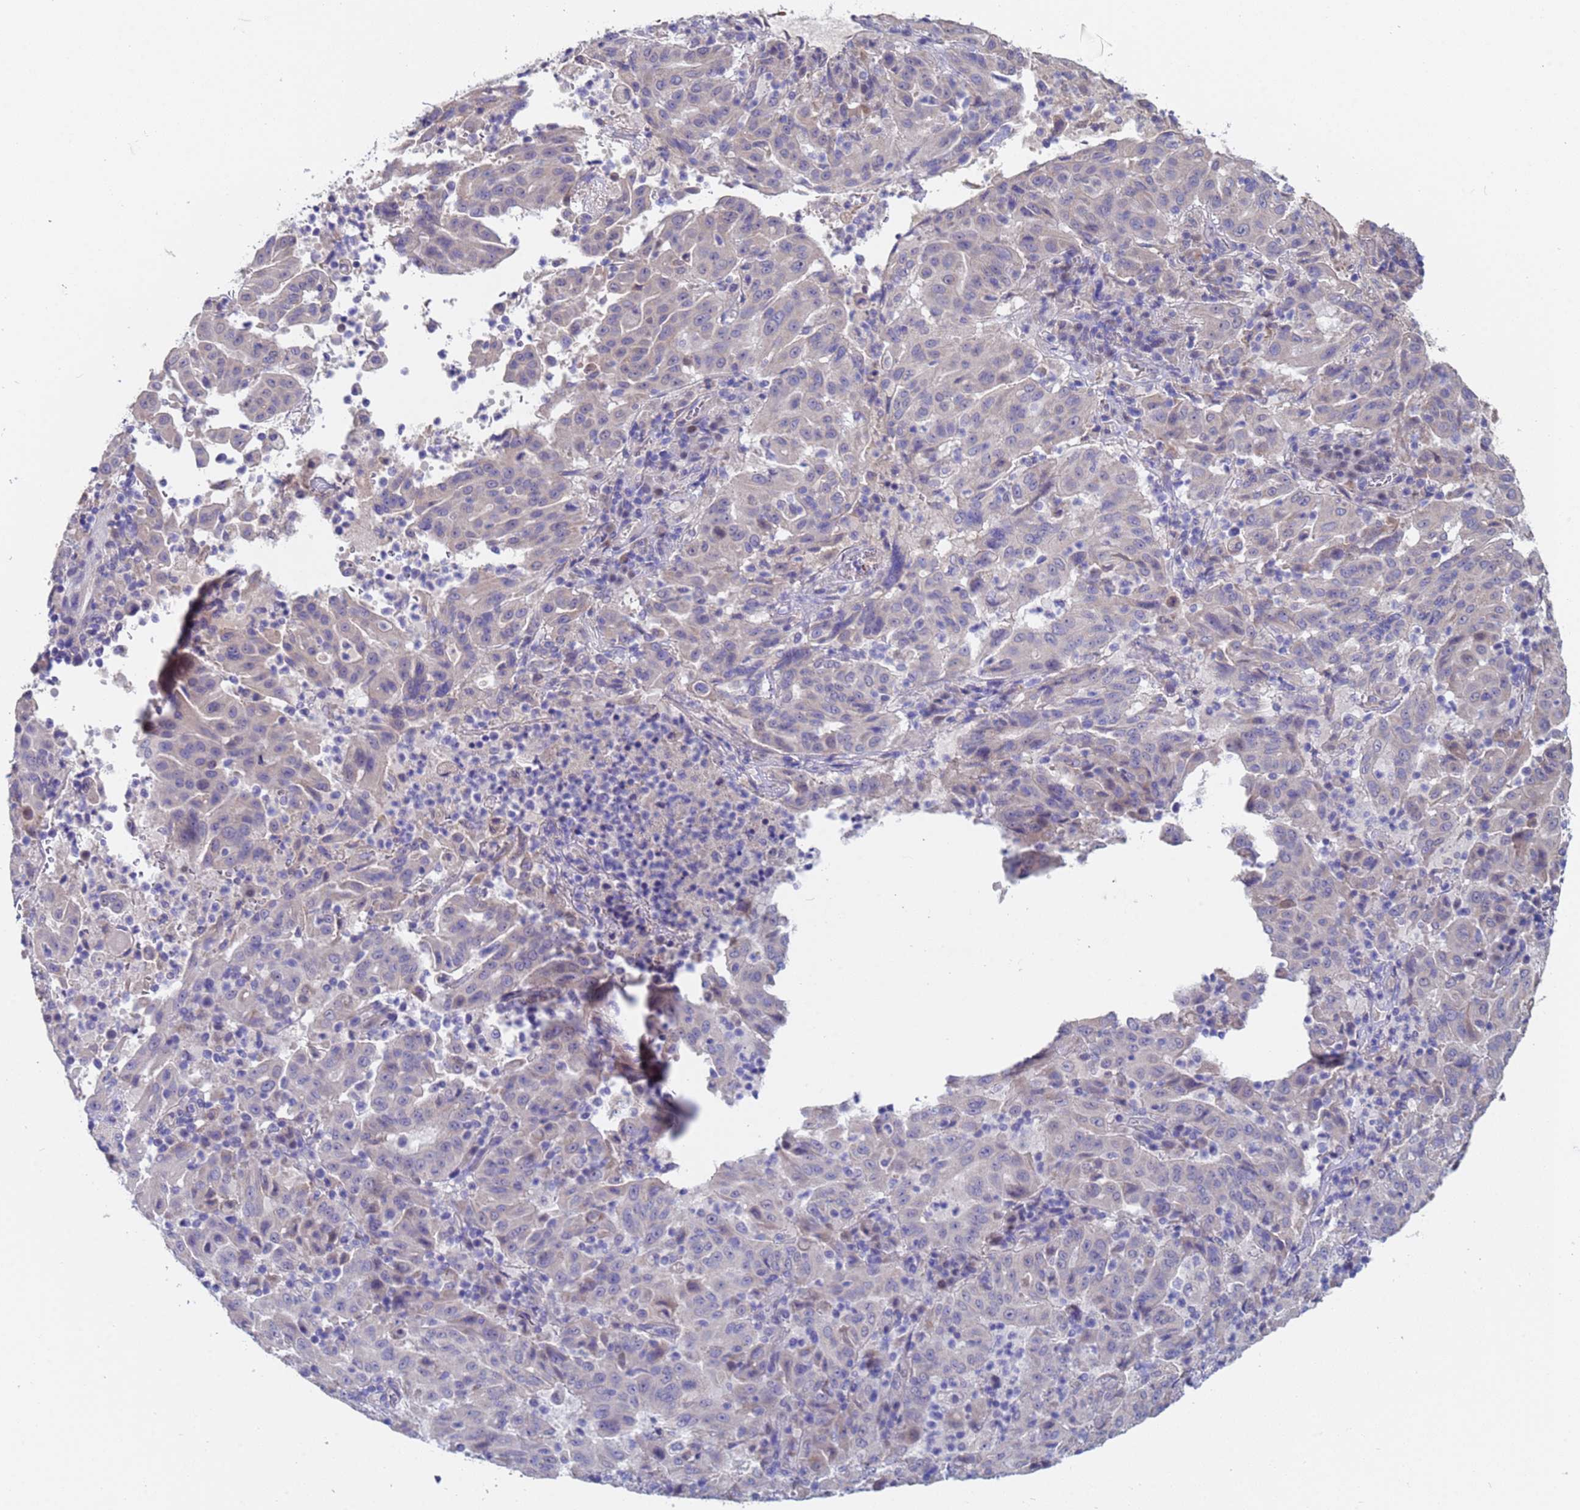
{"staining": {"intensity": "negative", "quantity": "none", "location": "none"}, "tissue": "pancreatic cancer", "cell_type": "Tumor cells", "image_type": "cancer", "snomed": [{"axis": "morphology", "description": "Adenocarcinoma, NOS"}, {"axis": "topography", "description": "Pancreas"}], "caption": "Adenocarcinoma (pancreatic) was stained to show a protein in brown. There is no significant positivity in tumor cells.", "gene": "IHO1", "patient": {"sex": "male", "age": 63}}